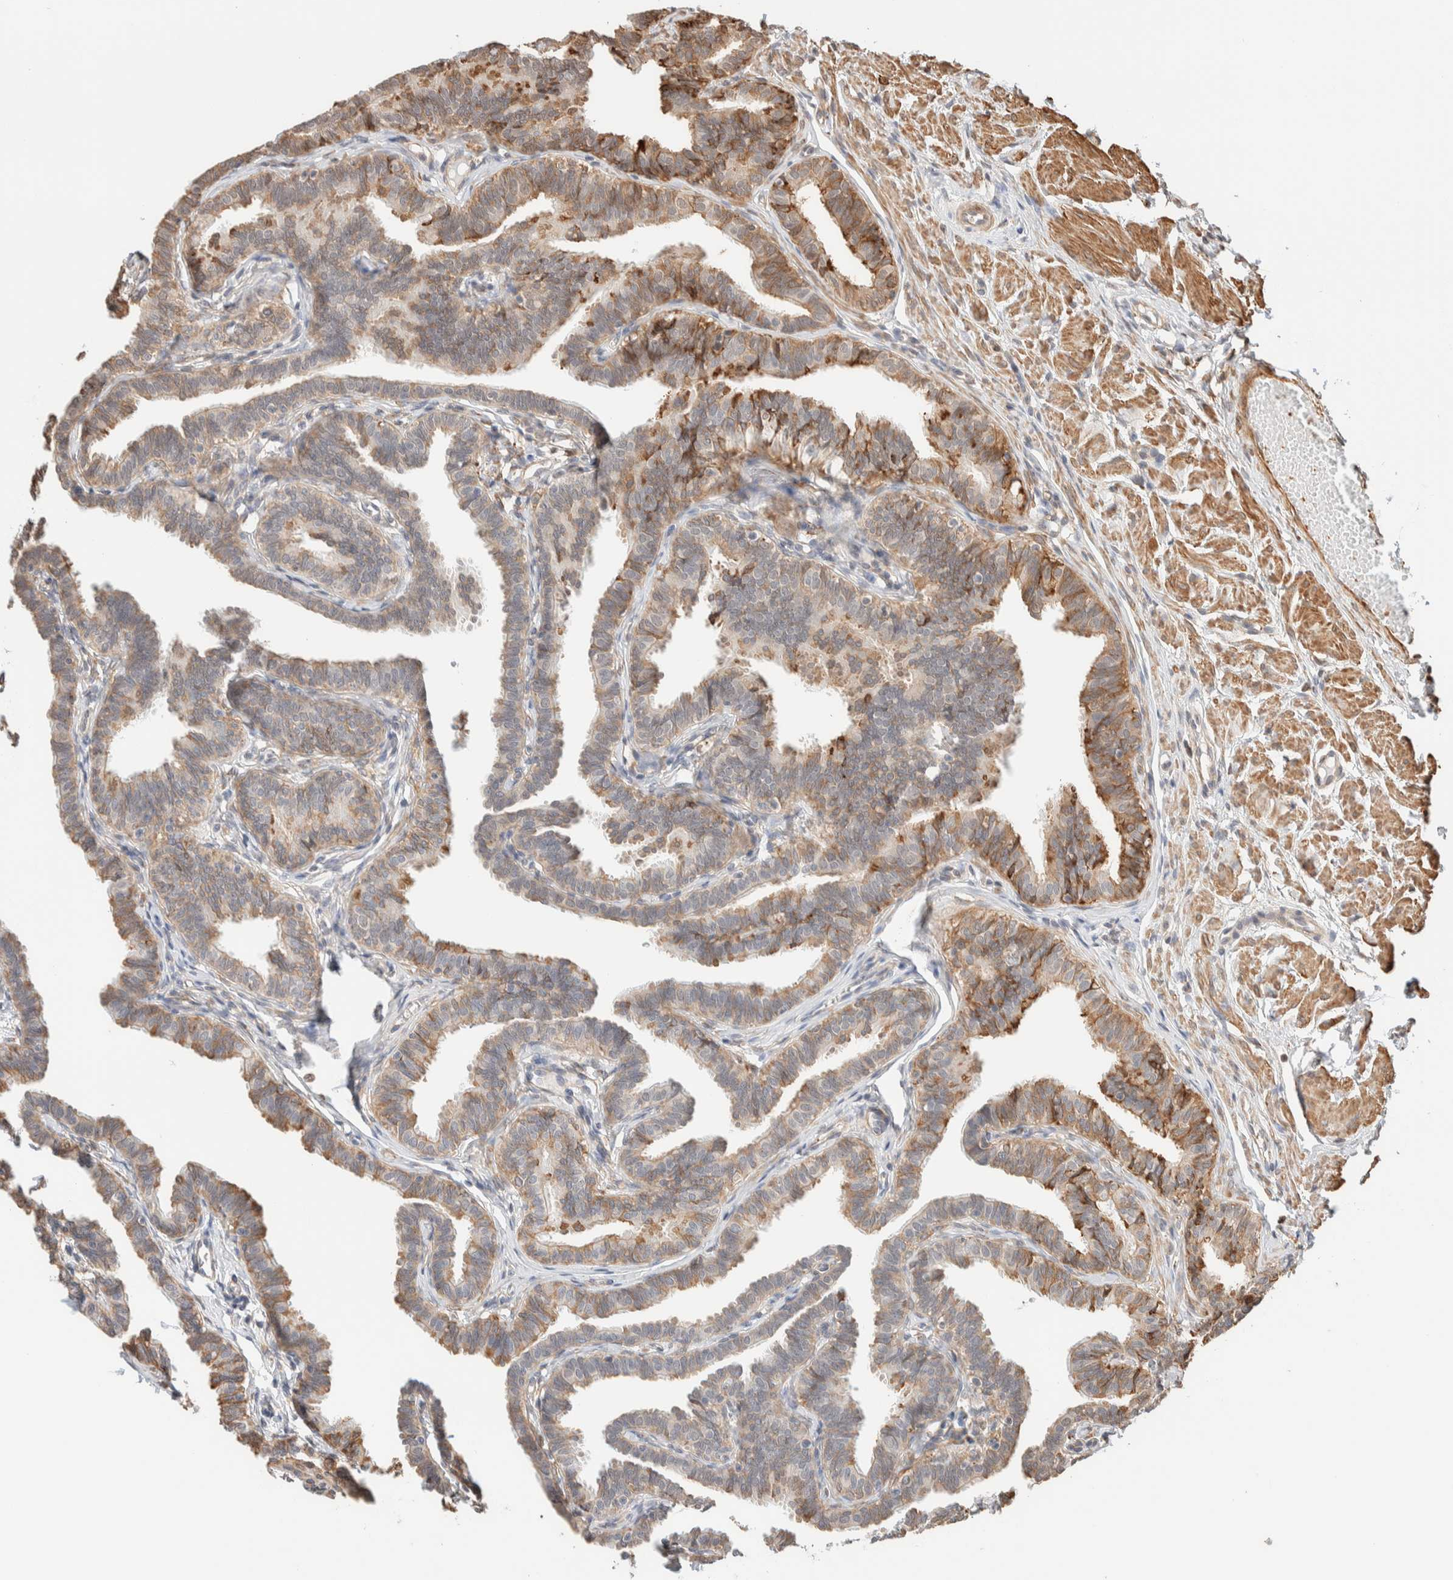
{"staining": {"intensity": "moderate", "quantity": ">75%", "location": "cytoplasmic/membranous"}, "tissue": "fallopian tube", "cell_type": "Glandular cells", "image_type": "normal", "snomed": [{"axis": "morphology", "description": "Normal tissue, NOS"}, {"axis": "topography", "description": "Fallopian tube"}, {"axis": "topography", "description": "Ovary"}], "caption": "Human fallopian tube stained with a brown dye demonstrates moderate cytoplasmic/membranous positive positivity in about >75% of glandular cells.", "gene": "INTS1", "patient": {"sex": "female", "age": 23}}